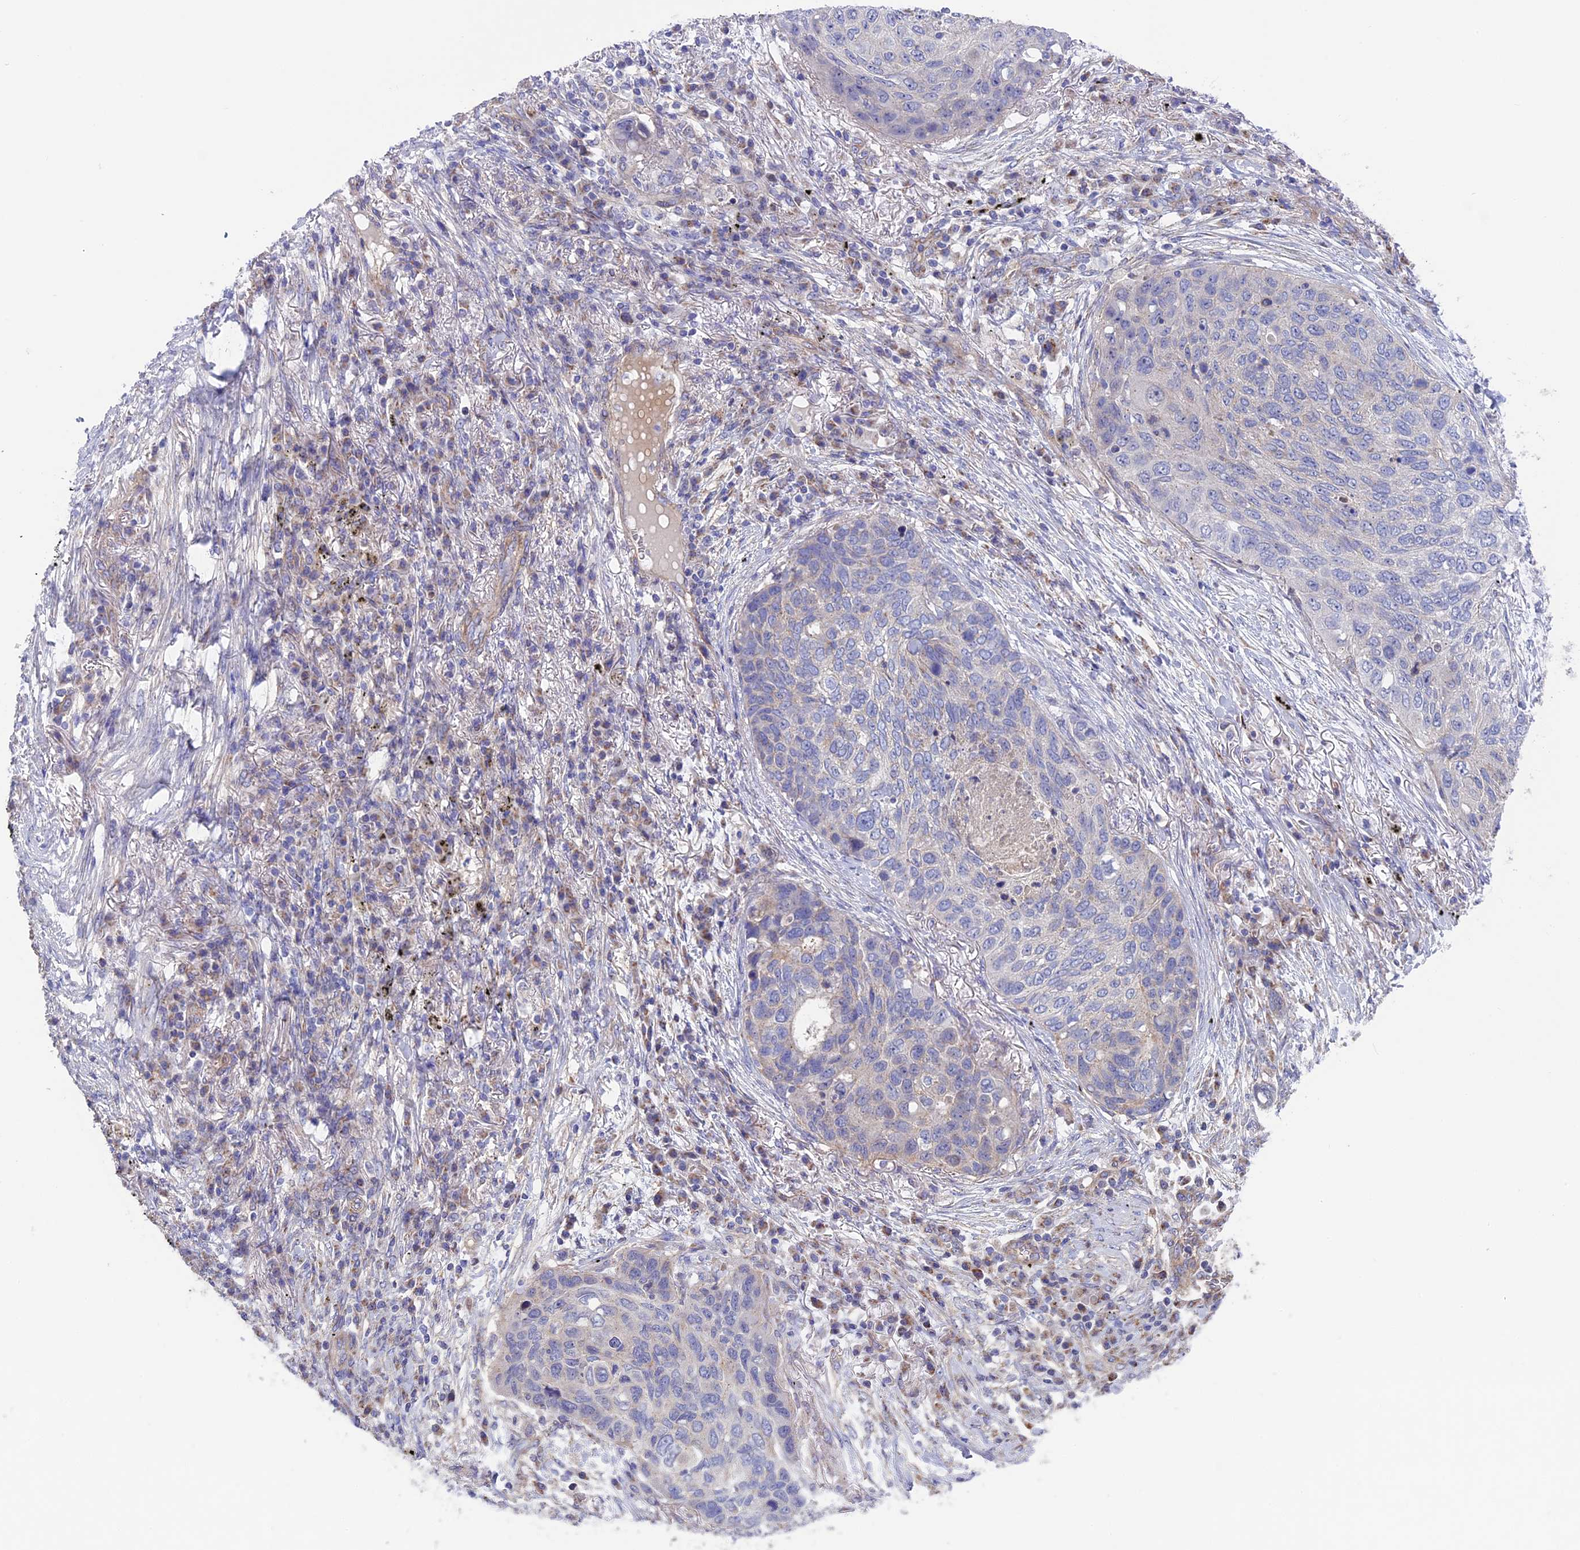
{"staining": {"intensity": "negative", "quantity": "none", "location": "none"}, "tissue": "lung cancer", "cell_type": "Tumor cells", "image_type": "cancer", "snomed": [{"axis": "morphology", "description": "Squamous cell carcinoma, NOS"}, {"axis": "topography", "description": "Lung"}], "caption": "An IHC image of lung cancer (squamous cell carcinoma) is shown. There is no staining in tumor cells of lung cancer (squamous cell carcinoma).", "gene": "ETFDH", "patient": {"sex": "female", "age": 63}}